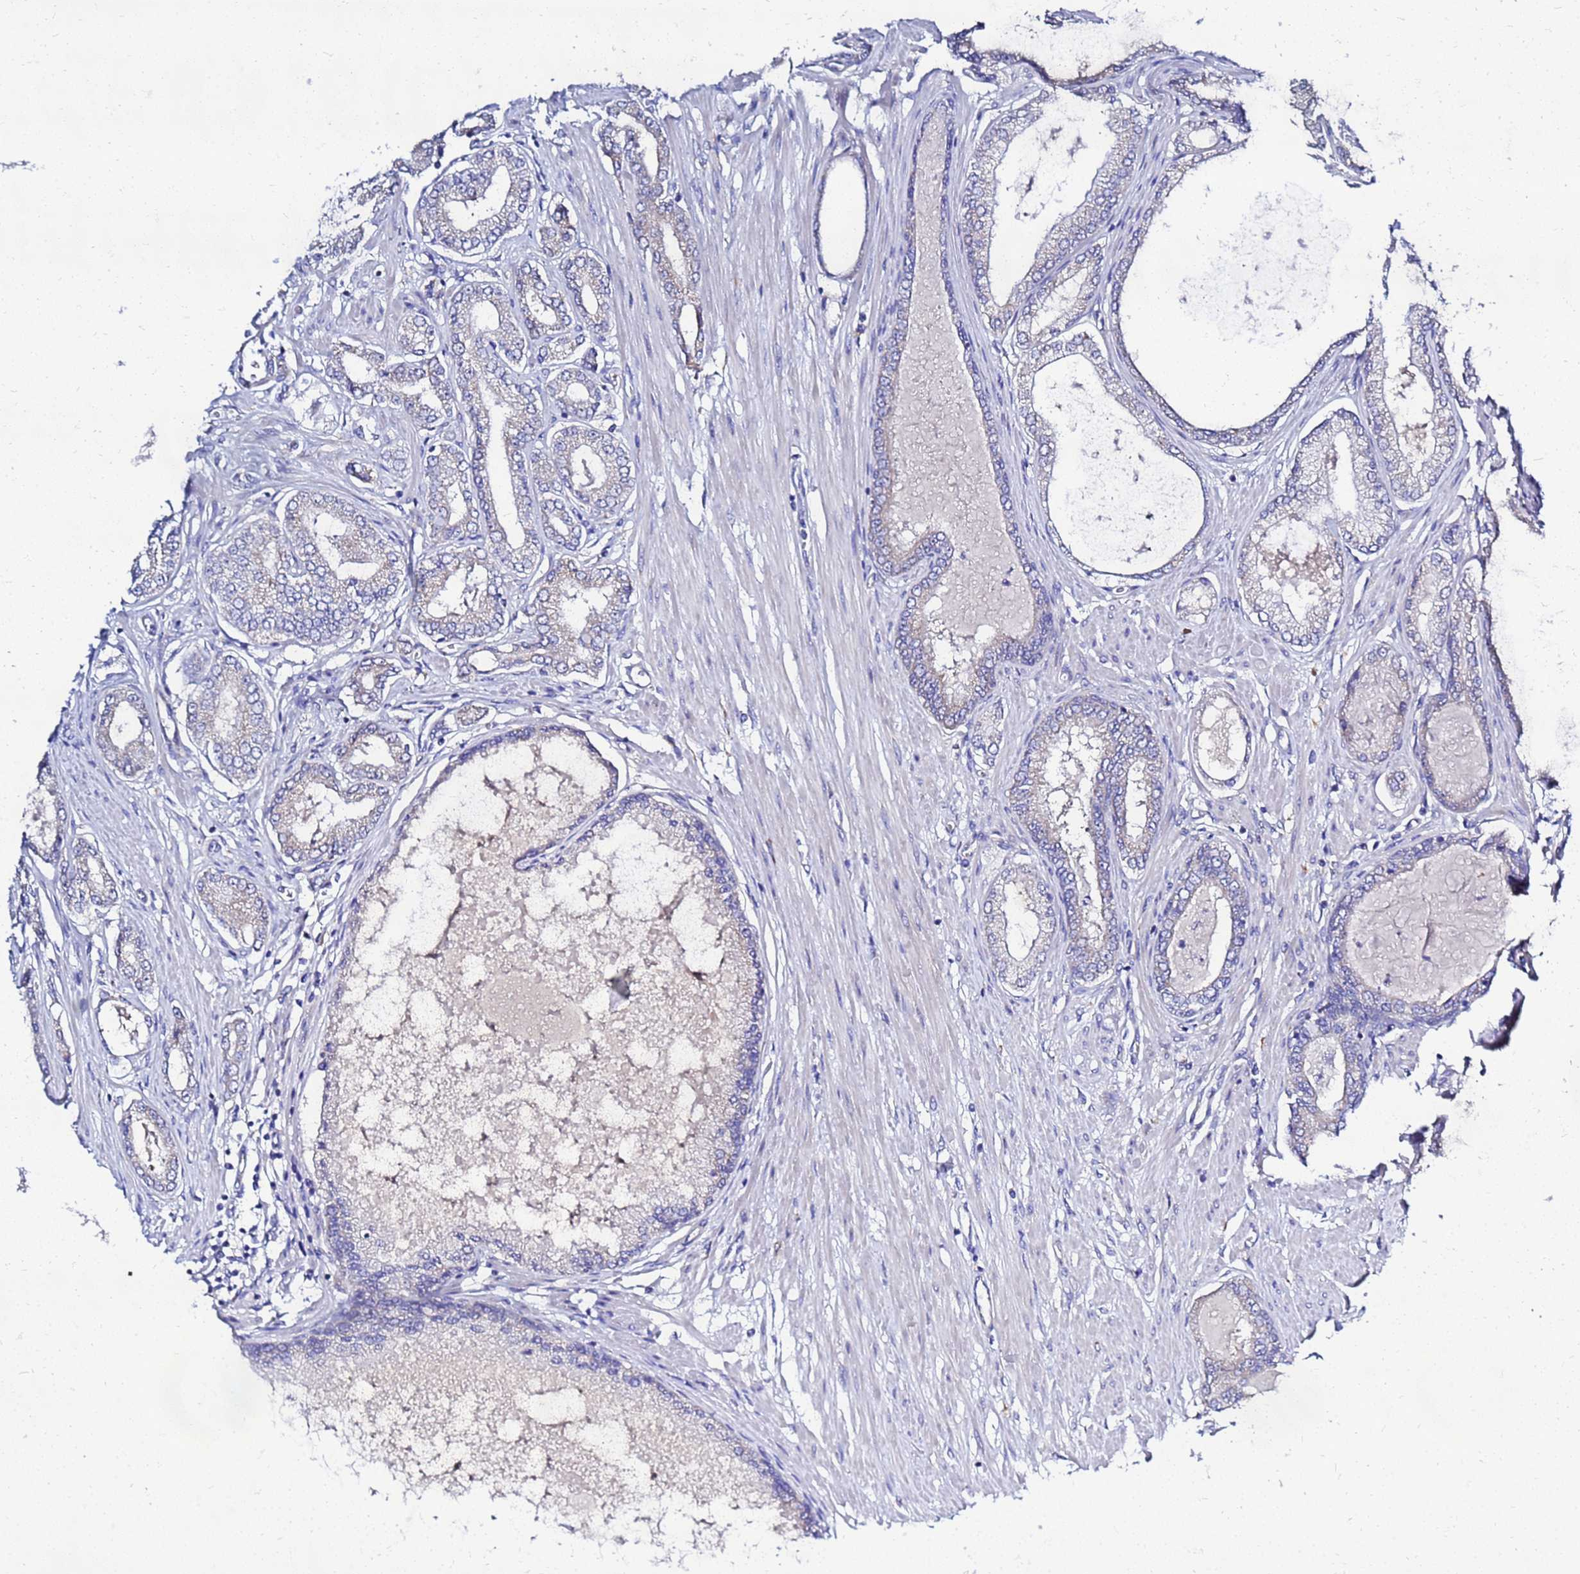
{"staining": {"intensity": "negative", "quantity": "none", "location": "none"}, "tissue": "prostate cancer", "cell_type": "Tumor cells", "image_type": "cancer", "snomed": [{"axis": "morphology", "description": "Adenocarcinoma, Low grade"}, {"axis": "topography", "description": "Prostate"}], "caption": "Immunohistochemical staining of human prostate low-grade adenocarcinoma shows no significant positivity in tumor cells. (IHC, brightfield microscopy, high magnification).", "gene": "FAHD2A", "patient": {"sex": "male", "age": 63}}